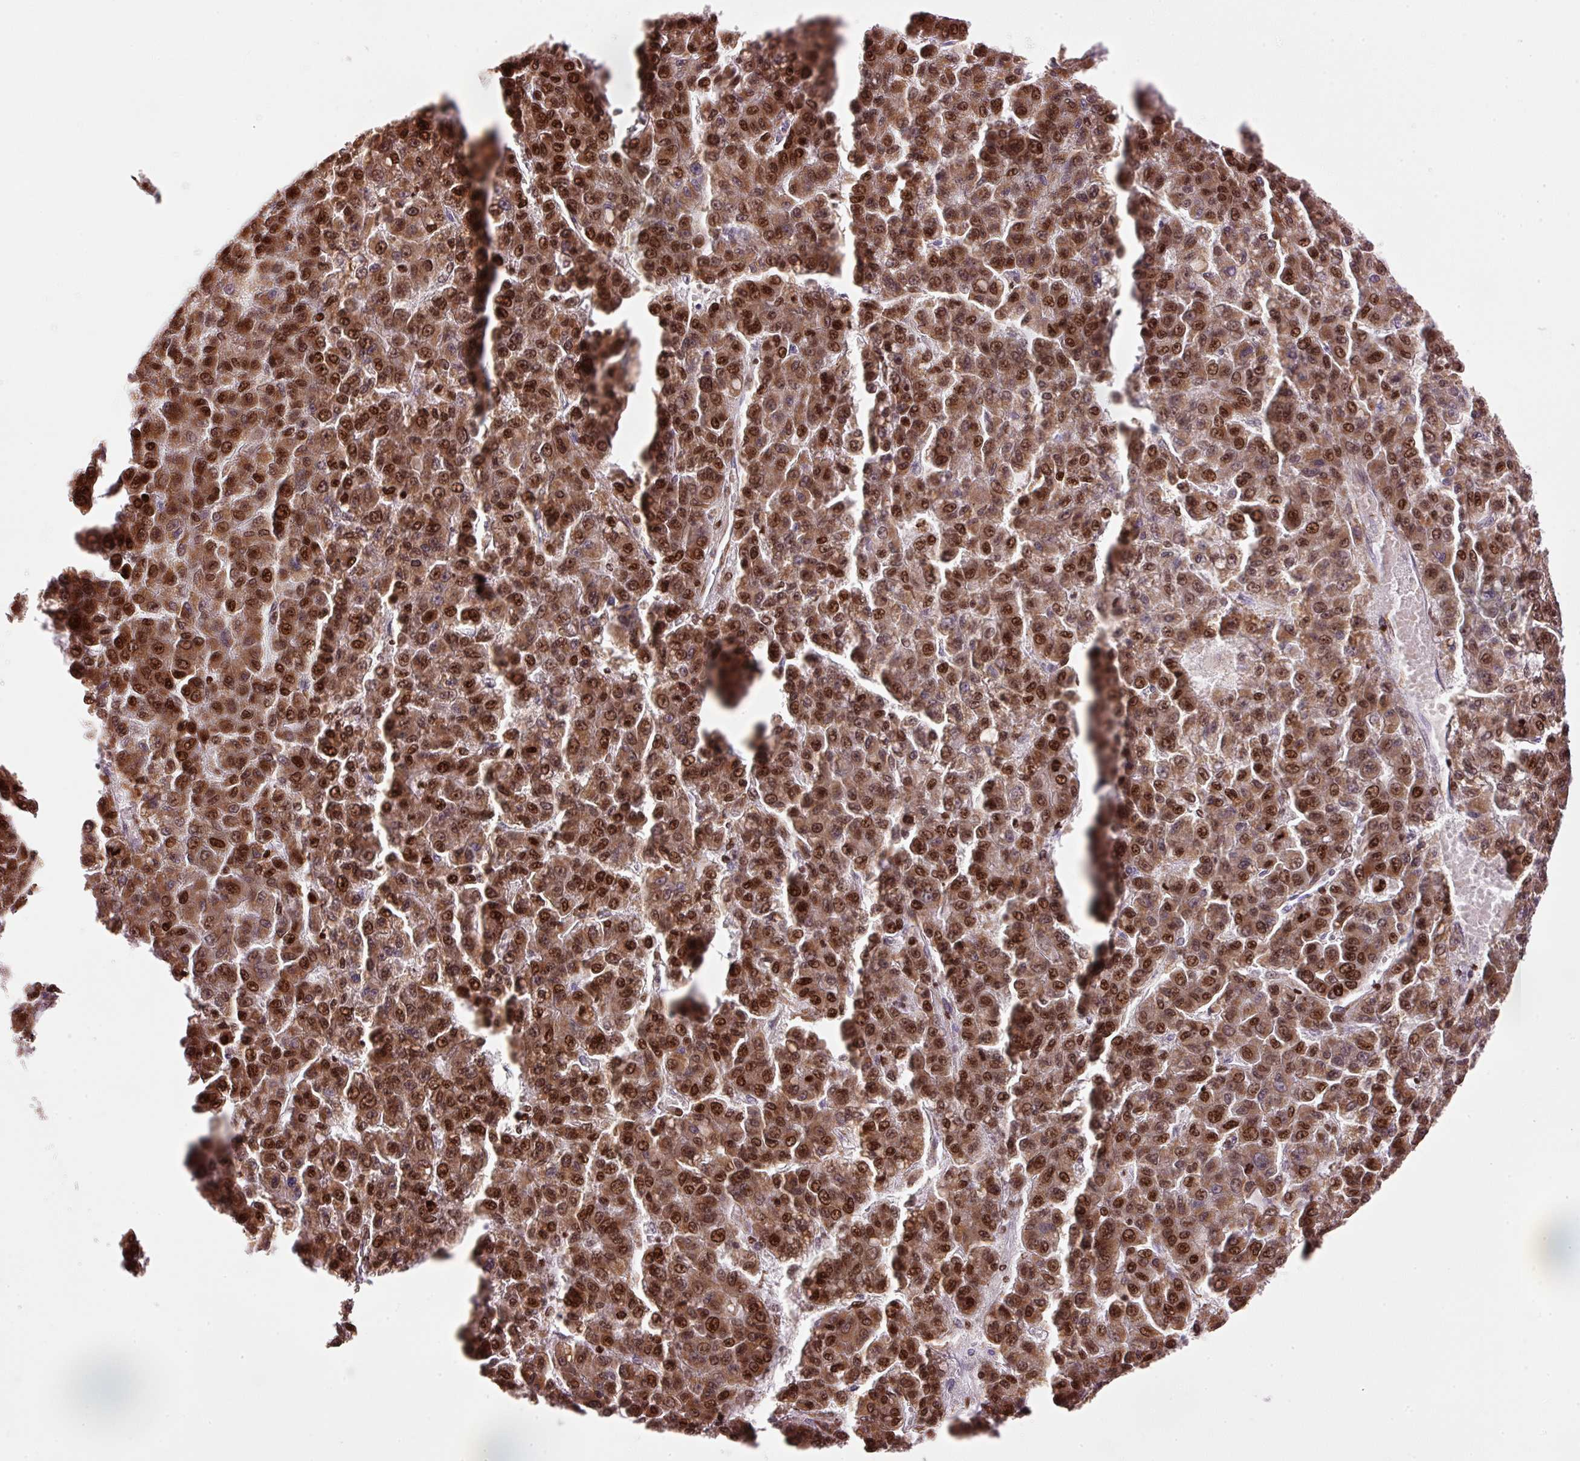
{"staining": {"intensity": "moderate", "quantity": ">75%", "location": "cytoplasmic/membranous,nuclear"}, "tissue": "liver cancer", "cell_type": "Tumor cells", "image_type": "cancer", "snomed": [{"axis": "morphology", "description": "Carcinoma, Hepatocellular, NOS"}, {"axis": "topography", "description": "Liver"}], "caption": "Approximately >75% of tumor cells in human liver cancer (hepatocellular carcinoma) reveal moderate cytoplasmic/membranous and nuclear protein positivity as visualized by brown immunohistochemical staining.", "gene": "TMEM8B", "patient": {"sex": "male", "age": 70}}